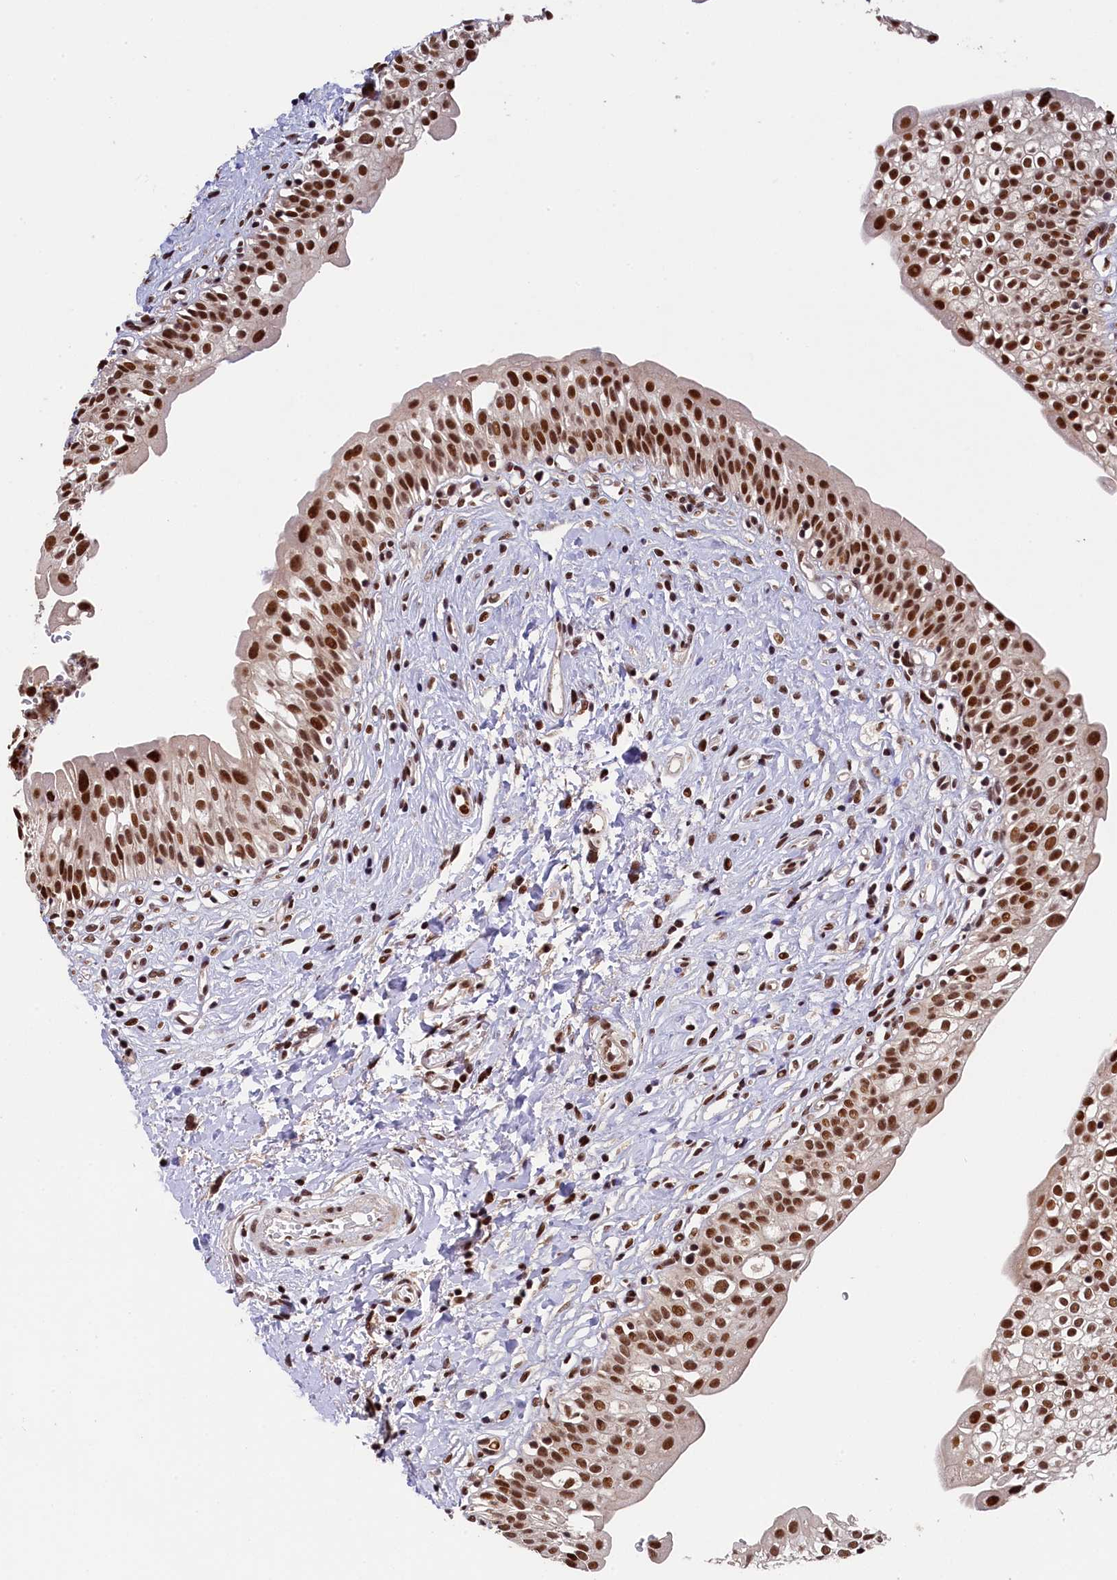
{"staining": {"intensity": "strong", "quantity": ">75%", "location": "nuclear"}, "tissue": "urinary bladder", "cell_type": "Urothelial cells", "image_type": "normal", "snomed": [{"axis": "morphology", "description": "Normal tissue, NOS"}, {"axis": "topography", "description": "Urinary bladder"}], "caption": "Immunohistochemical staining of benign human urinary bladder displays >75% levels of strong nuclear protein expression in about >75% of urothelial cells. Using DAB (3,3'-diaminobenzidine) (brown) and hematoxylin (blue) stains, captured at high magnification using brightfield microscopy.", "gene": "ADIG", "patient": {"sex": "male", "age": 51}}